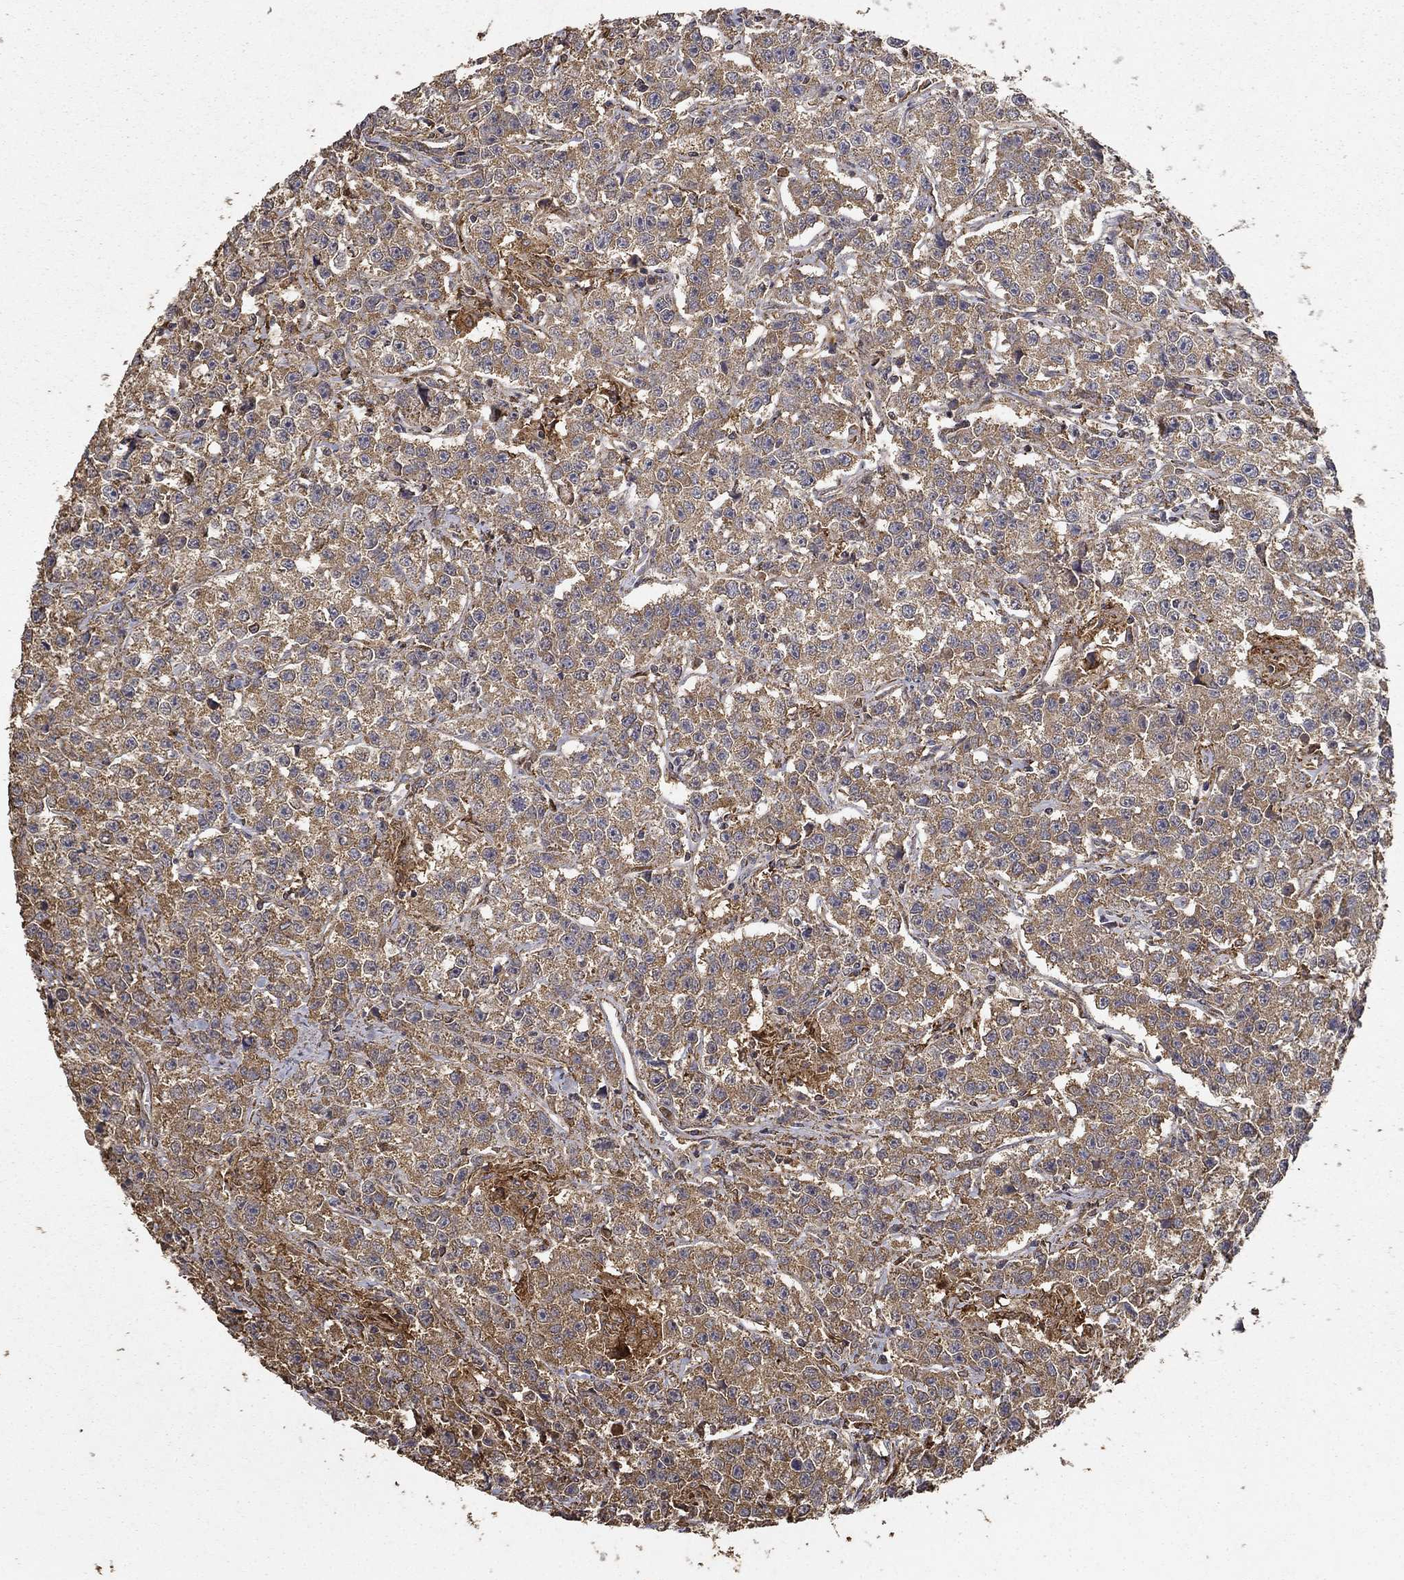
{"staining": {"intensity": "moderate", "quantity": ">75%", "location": "cytoplasmic/membranous"}, "tissue": "testis cancer", "cell_type": "Tumor cells", "image_type": "cancer", "snomed": [{"axis": "morphology", "description": "Seminoma, NOS"}, {"axis": "topography", "description": "Testis"}], "caption": "Testis cancer (seminoma) stained with a protein marker demonstrates moderate staining in tumor cells.", "gene": "IFRD1", "patient": {"sex": "male", "age": 59}}